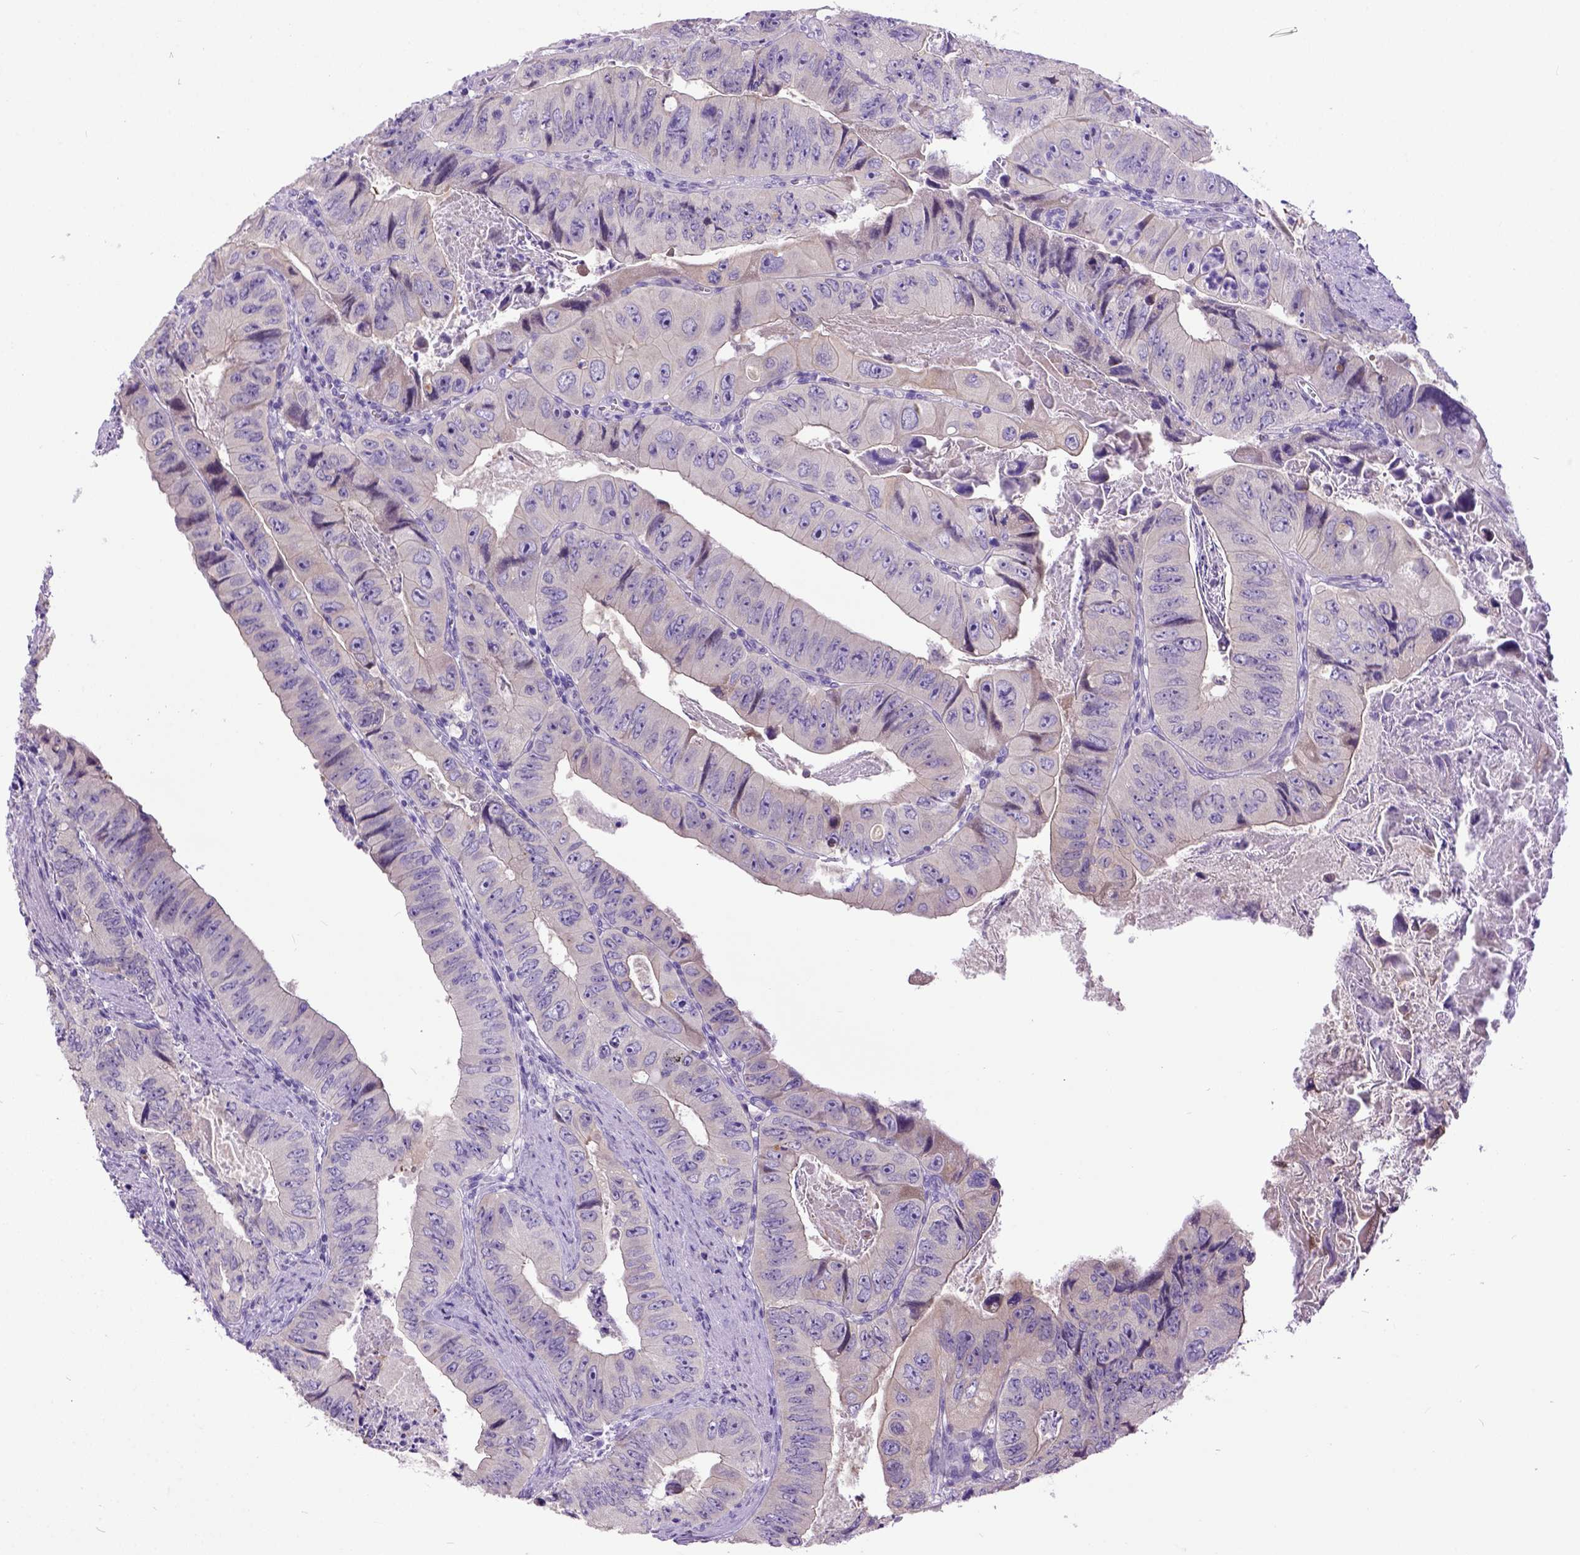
{"staining": {"intensity": "weak", "quantity": "25%-75%", "location": "cytoplasmic/membranous"}, "tissue": "colorectal cancer", "cell_type": "Tumor cells", "image_type": "cancer", "snomed": [{"axis": "morphology", "description": "Adenocarcinoma, NOS"}, {"axis": "topography", "description": "Colon"}], "caption": "Immunohistochemistry of human colorectal cancer (adenocarcinoma) reveals low levels of weak cytoplasmic/membranous staining in about 25%-75% of tumor cells.", "gene": "NEK5", "patient": {"sex": "female", "age": 84}}